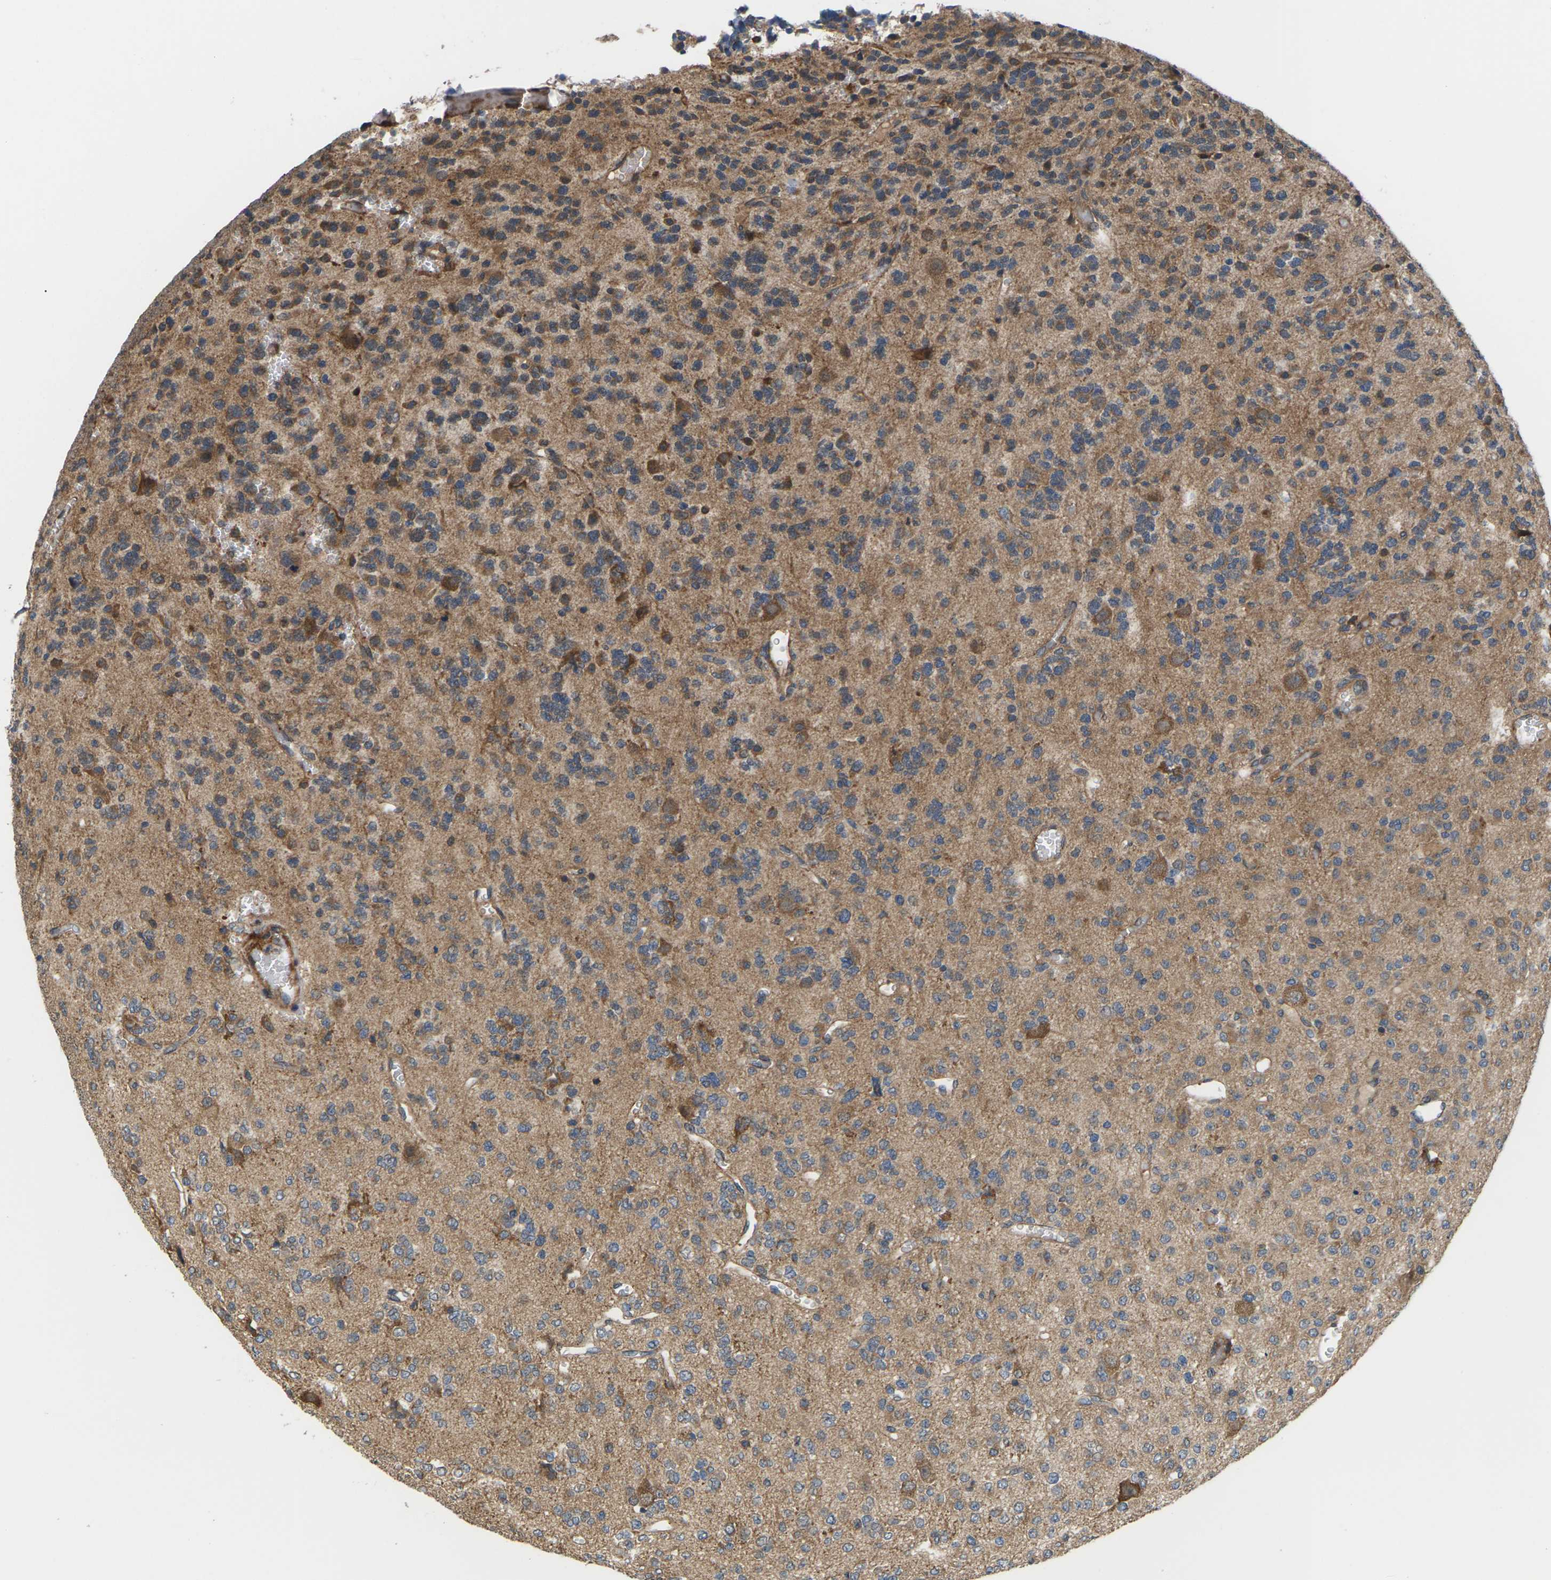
{"staining": {"intensity": "moderate", "quantity": ">75%", "location": "cytoplasmic/membranous"}, "tissue": "glioma", "cell_type": "Tumor cells", "image_type": "cancer", "snomed": [{"axis": "morphology", "description": "Glioma, malignant, Low grade"}, {"axis": "topography", "description": "Brain"}], "caption": "High-magnification brightfield microscopy of glioma stained with DAB (brown) and counterstained with hematoxylin (blue). tumor cells exhibit moderate cytoplasmic/membranous staining is identified in approximately>75% of cells. Using DAB (3,3'-diaminobenzidine) (brown) and hematoxylin (blue) stains, captured at high magnification using brightfield microscopy.", "gene": "NRAS", "patient": {"sex": "male", "age": 38}}